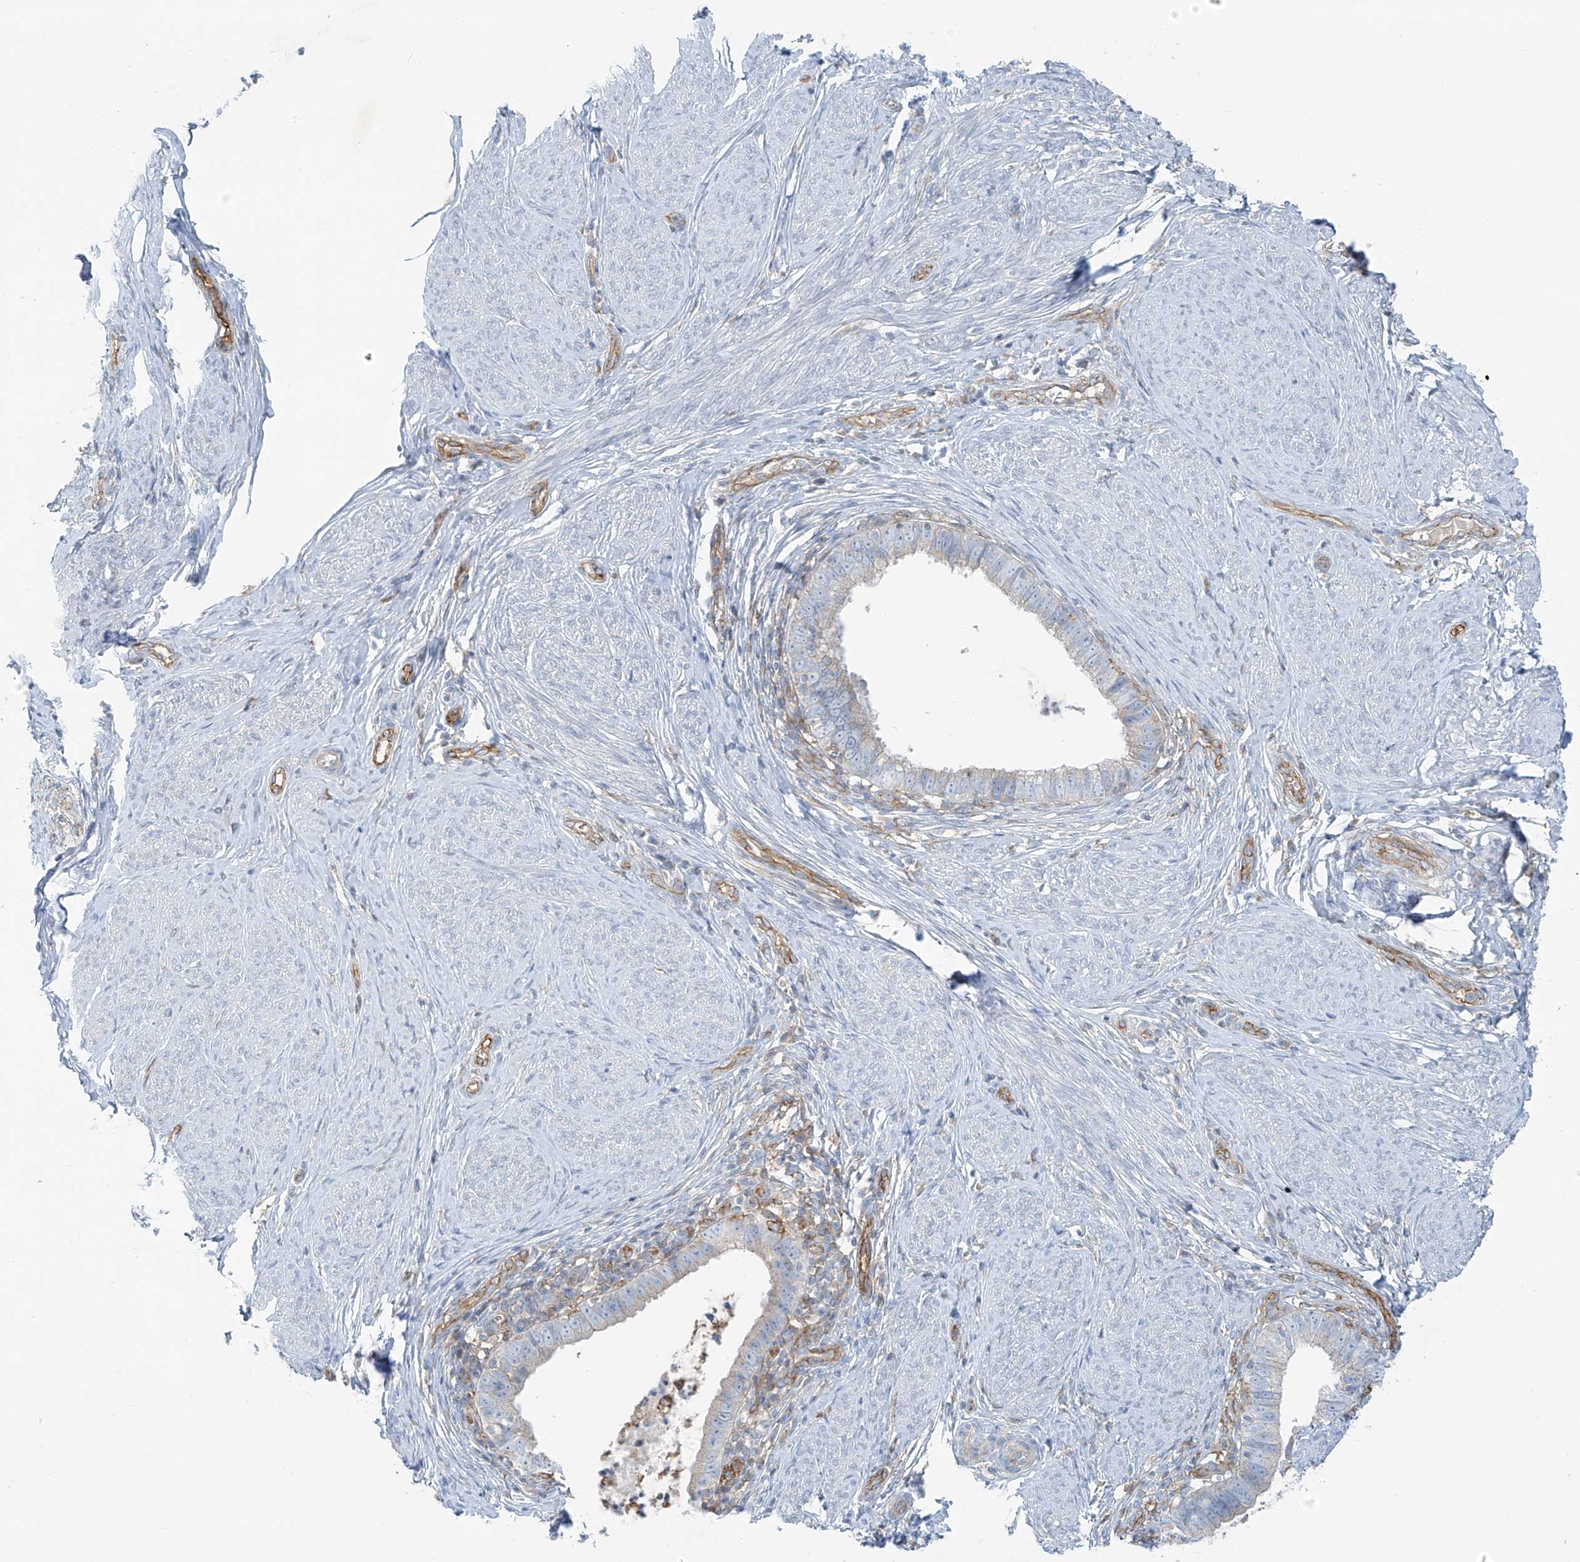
{"staining": {"intensity": "weak", "quantity": "25%-75%", "location": "cytoplasmic/membranous"}, "tissue": "cervical cancer", "cell_type": "Tumor cells", "image_type": "cancer", "snomed": [{"axis": "morphology", "description": "Adenocarcinoma, NOS"}, {"axis": "topography", "description": "Cervix"}], "caption": "A photomicrograph showing weak cytoplasmic/membranous staining in approximately 25%-75% of tumor cells in cervical cancer (adenocarcinoma), as visualized by brown immunohistochemical staining.", "gene": "VAMP5", "patient": {"sex": "female", "age": 36}}